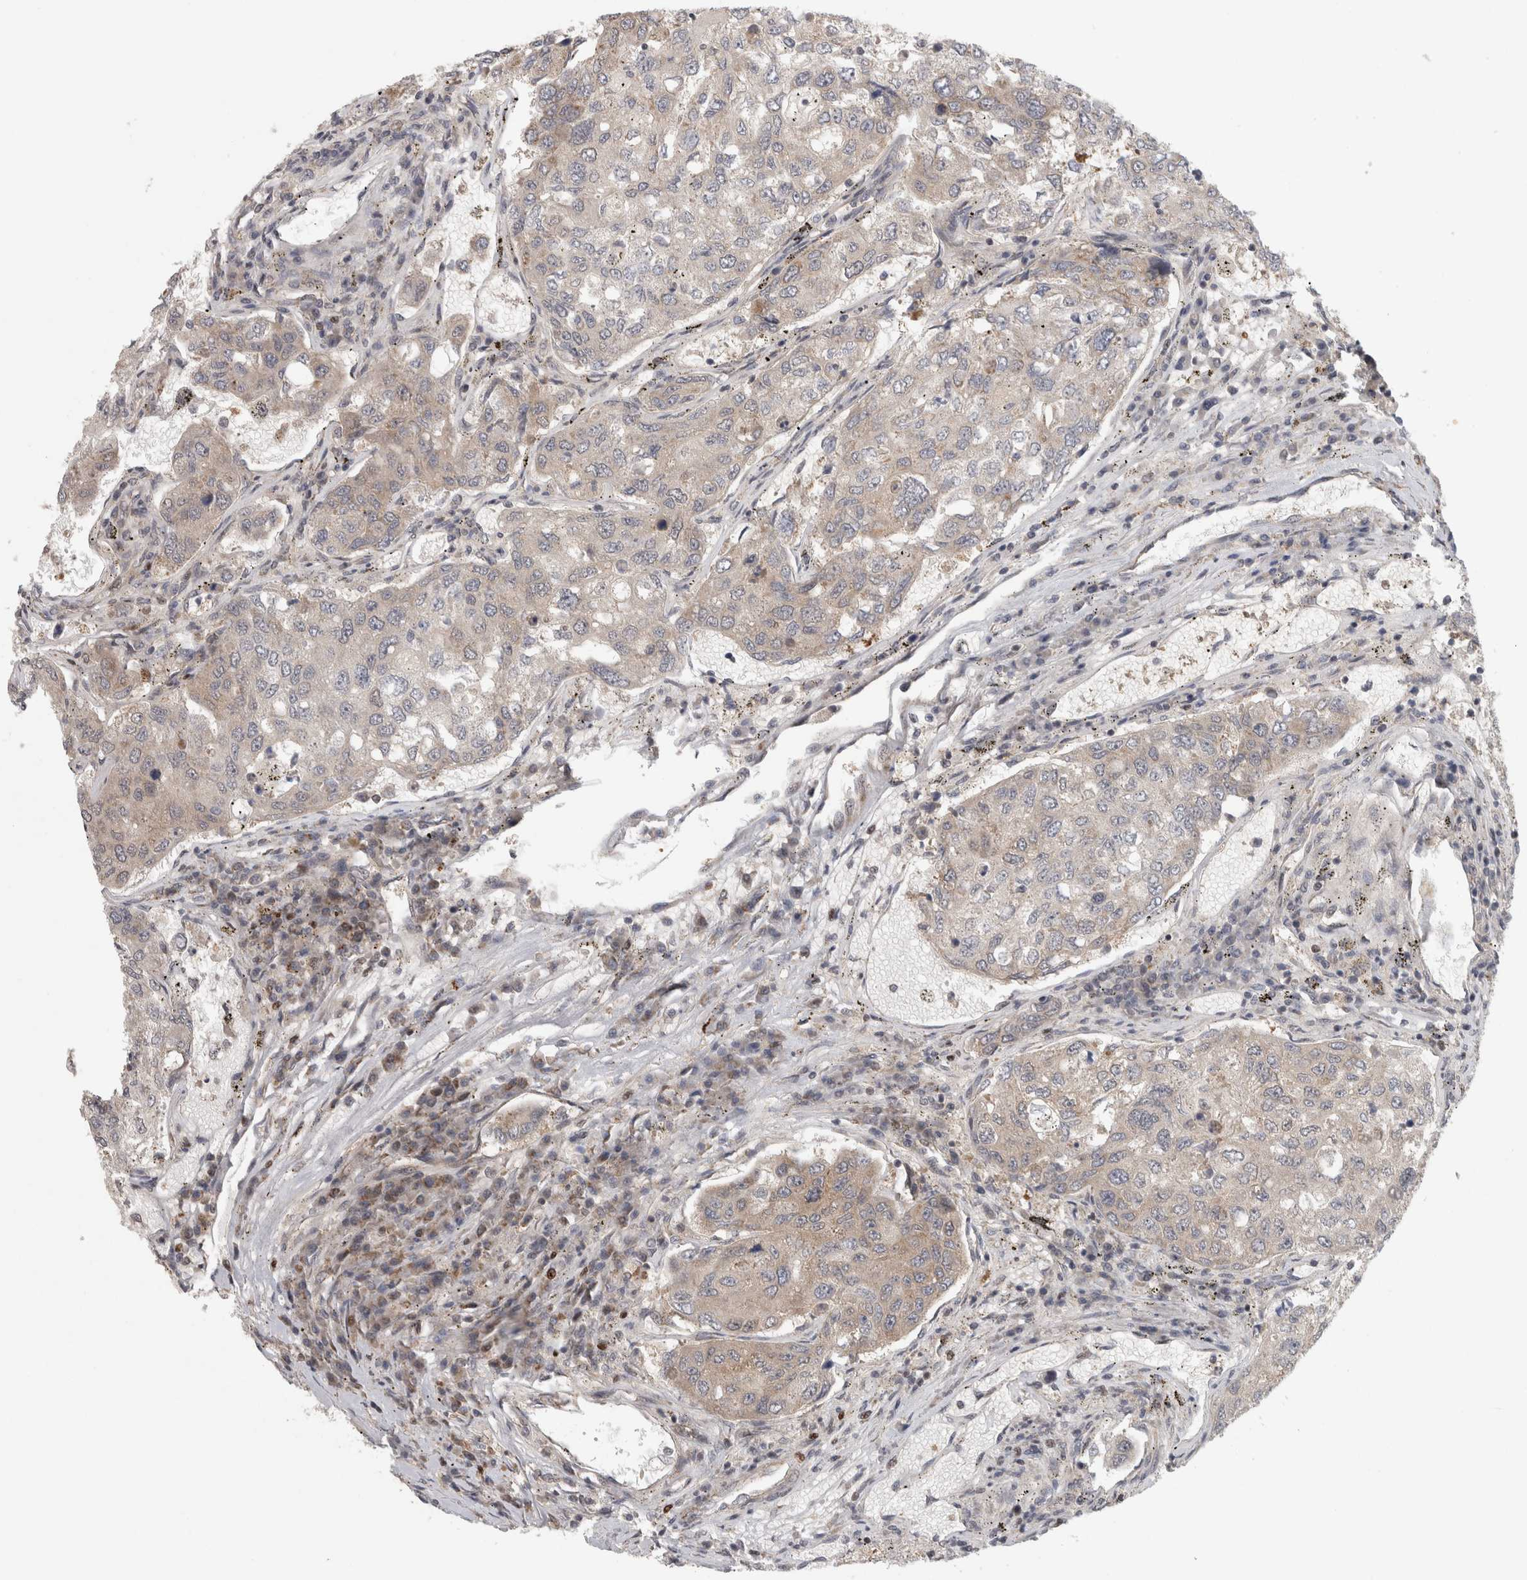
{"staining": {"intensity": "moderate", "quantity": "<25%", "location": "cytoplasmic/membranous"}, "tissue": "urothelial cancer", "cell_type": "Tumor cells", "image_type": "cancer", "snomed": [{"axis": "morphology", "description": "Urothelial carcinoma, High grade"}, {"axis": "topography", "description": "Lymph node"}, {"axis": "topography", "description": "Urinary bladder"}], "caption": "IHC image of neoplastic tissue: urothelial carcinoma (high-grade) stained using immunohistochemistry (IHC) exhibits low levels of moderate protein expression localized specifically in the cytoplasmic/membranous of tumor cells, appearing as a cytoplasmic/membranous brown color.", "gene": "KDM8", "patient": {"sex": "male", "age": 51}}